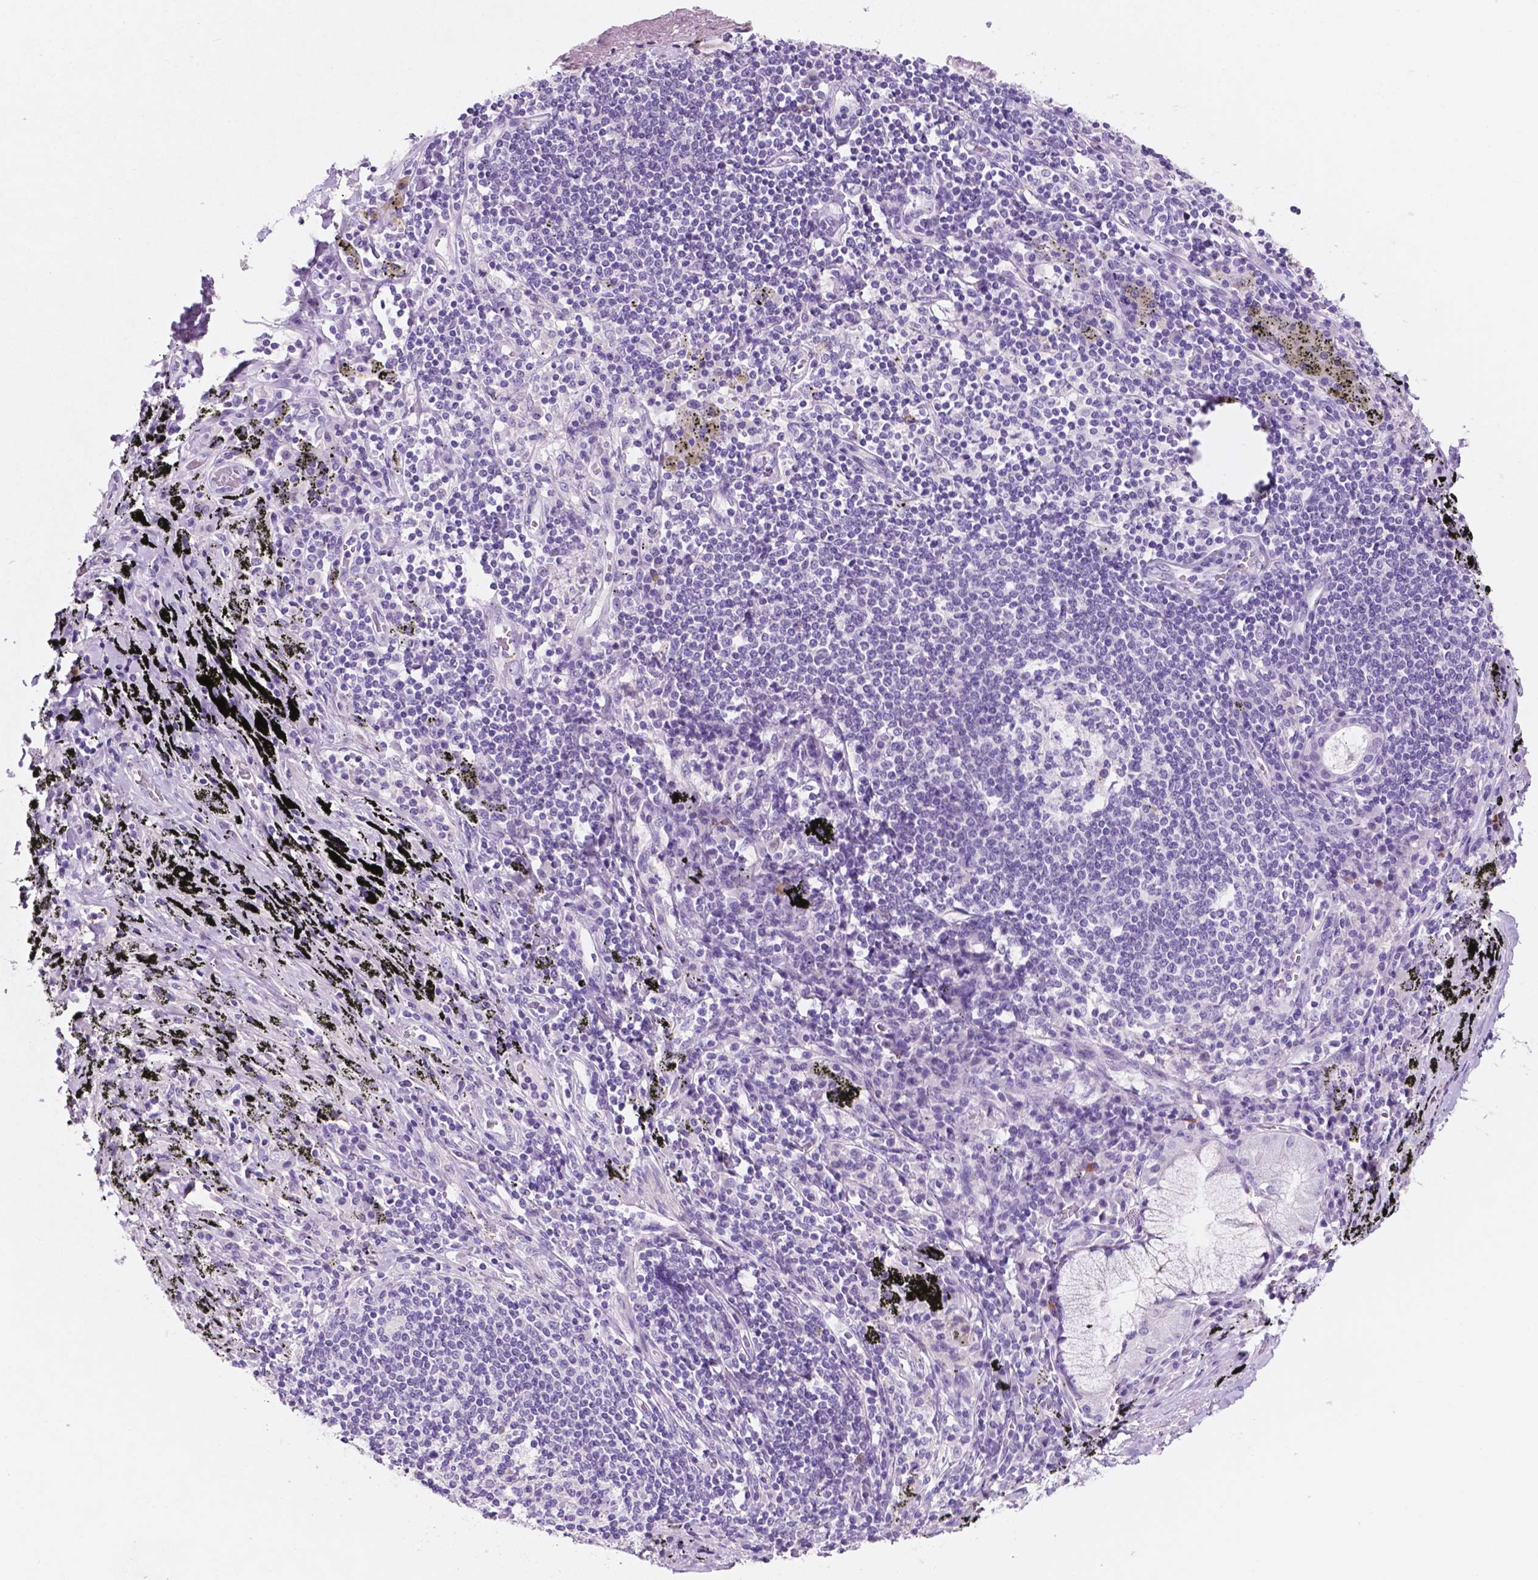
{"staining": {"intensity": "negative", "quantity": "none", "location": "none"}, "tissue": "adipose tissue", "cell_type": "Adipocytes", "image_type": "normal", "snomed": [{"axis": "morphology", "description": "Normal tissue, NOS"}, {"axis": "topography", "description": "Bronchus"}, {"axis": "topography", "description": "Lung"}], "caption": "DAB (3,3'-diaminobenzidine) immunohistochemical staining of unremarkable human adipose tissue displays no significant positivity in adipocytes.", "gene": "EBLN2", "patient": {"sex": "female", "age": 57}}